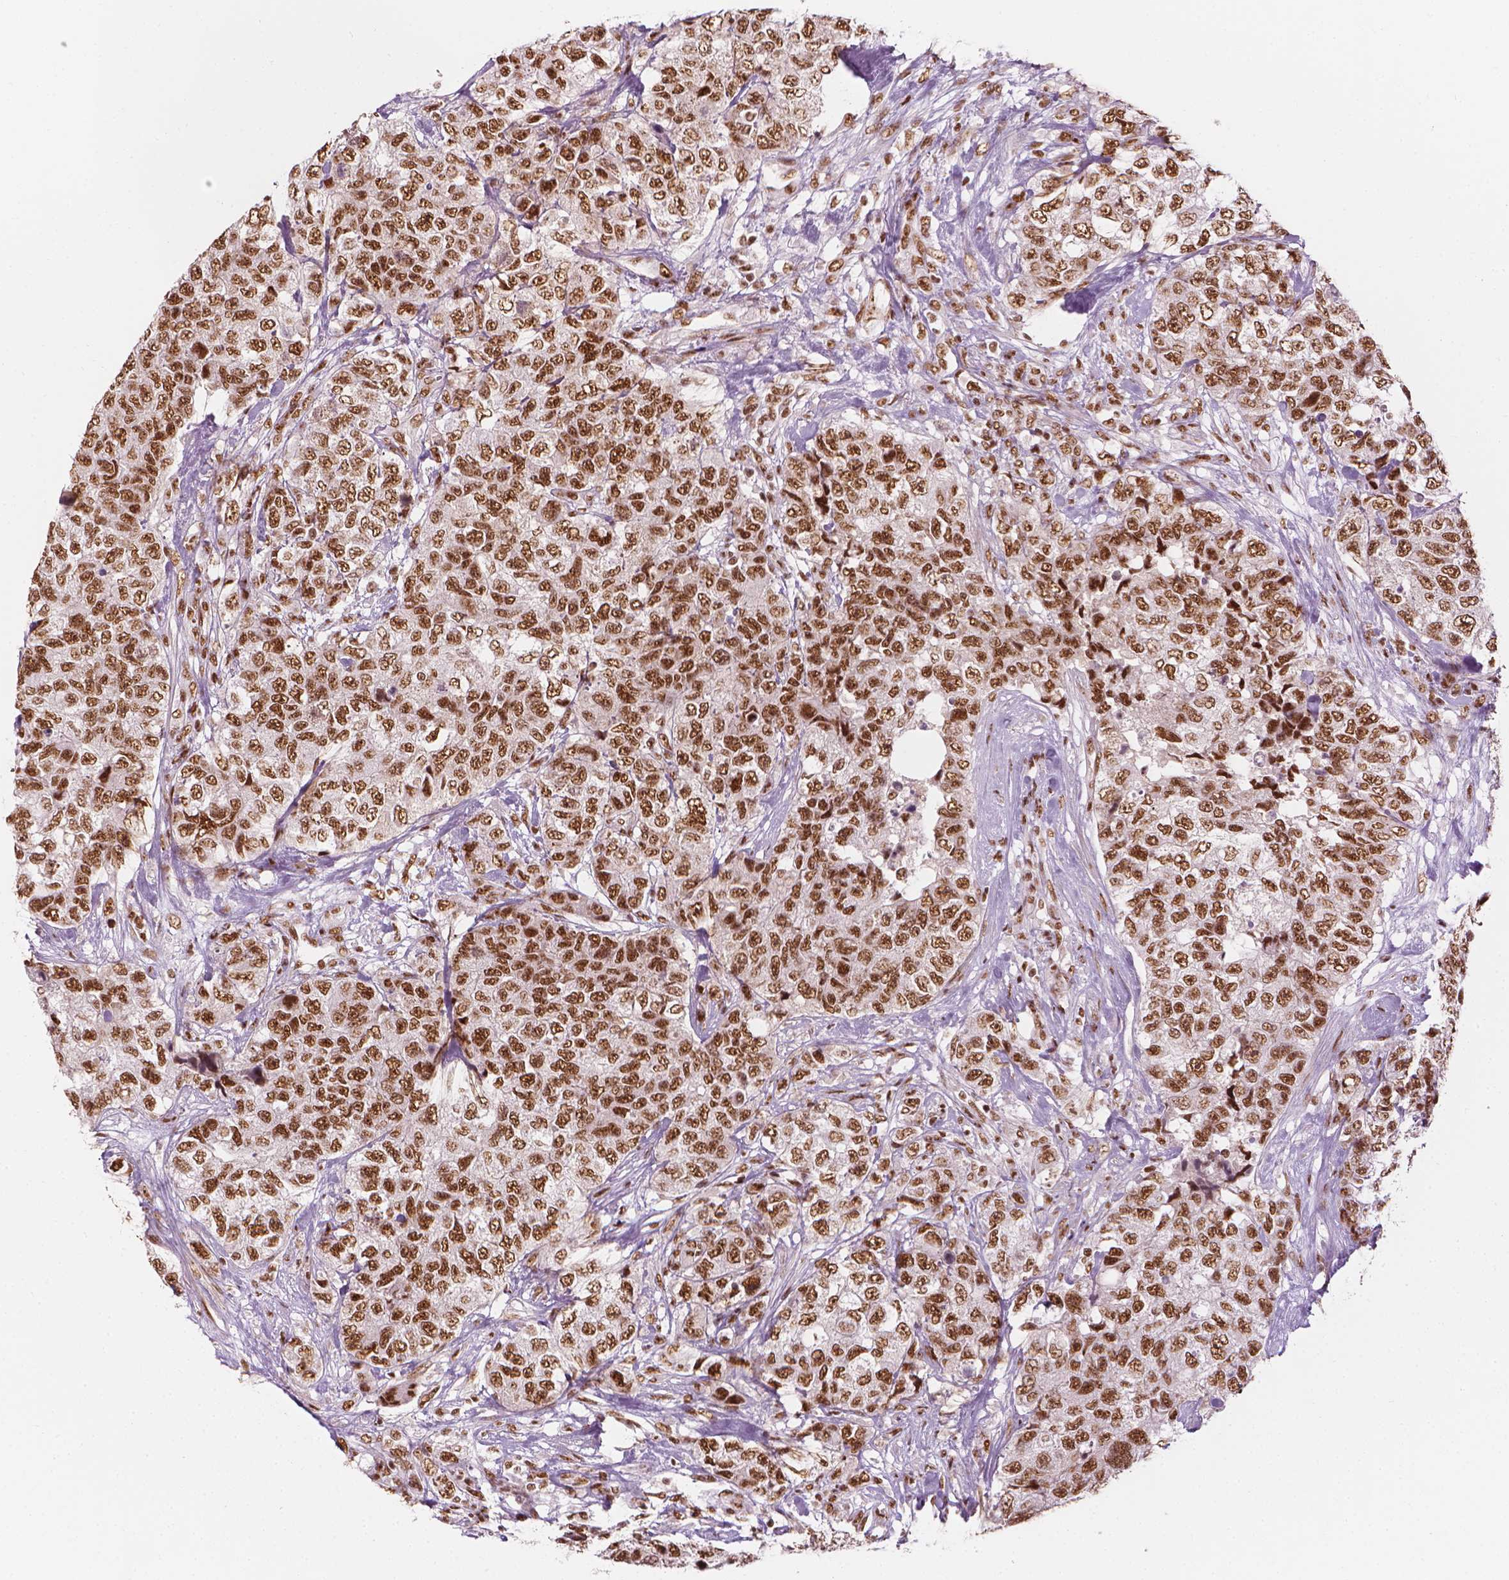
{"staining": {"intensity": "moderate", "quantity": ">75%", "location": "nuclear"}, "tissue": "urothelial cancer", "cell_type": "Tumor cells", "image_type": "cancer", "snomed": [{"axis": "morphology", "description": "Urothelial carcinoma, High grade"}, {"axis": "topography", "description": "Urinary bladder"}], "caption": "Protein expression by IHC shows moderate nuclear expression in approximately >75% of tumor cells in high-grade urothelial carcinoma.", "gene": "ELF2", "patient": {"sex": "female", "age": 78}}